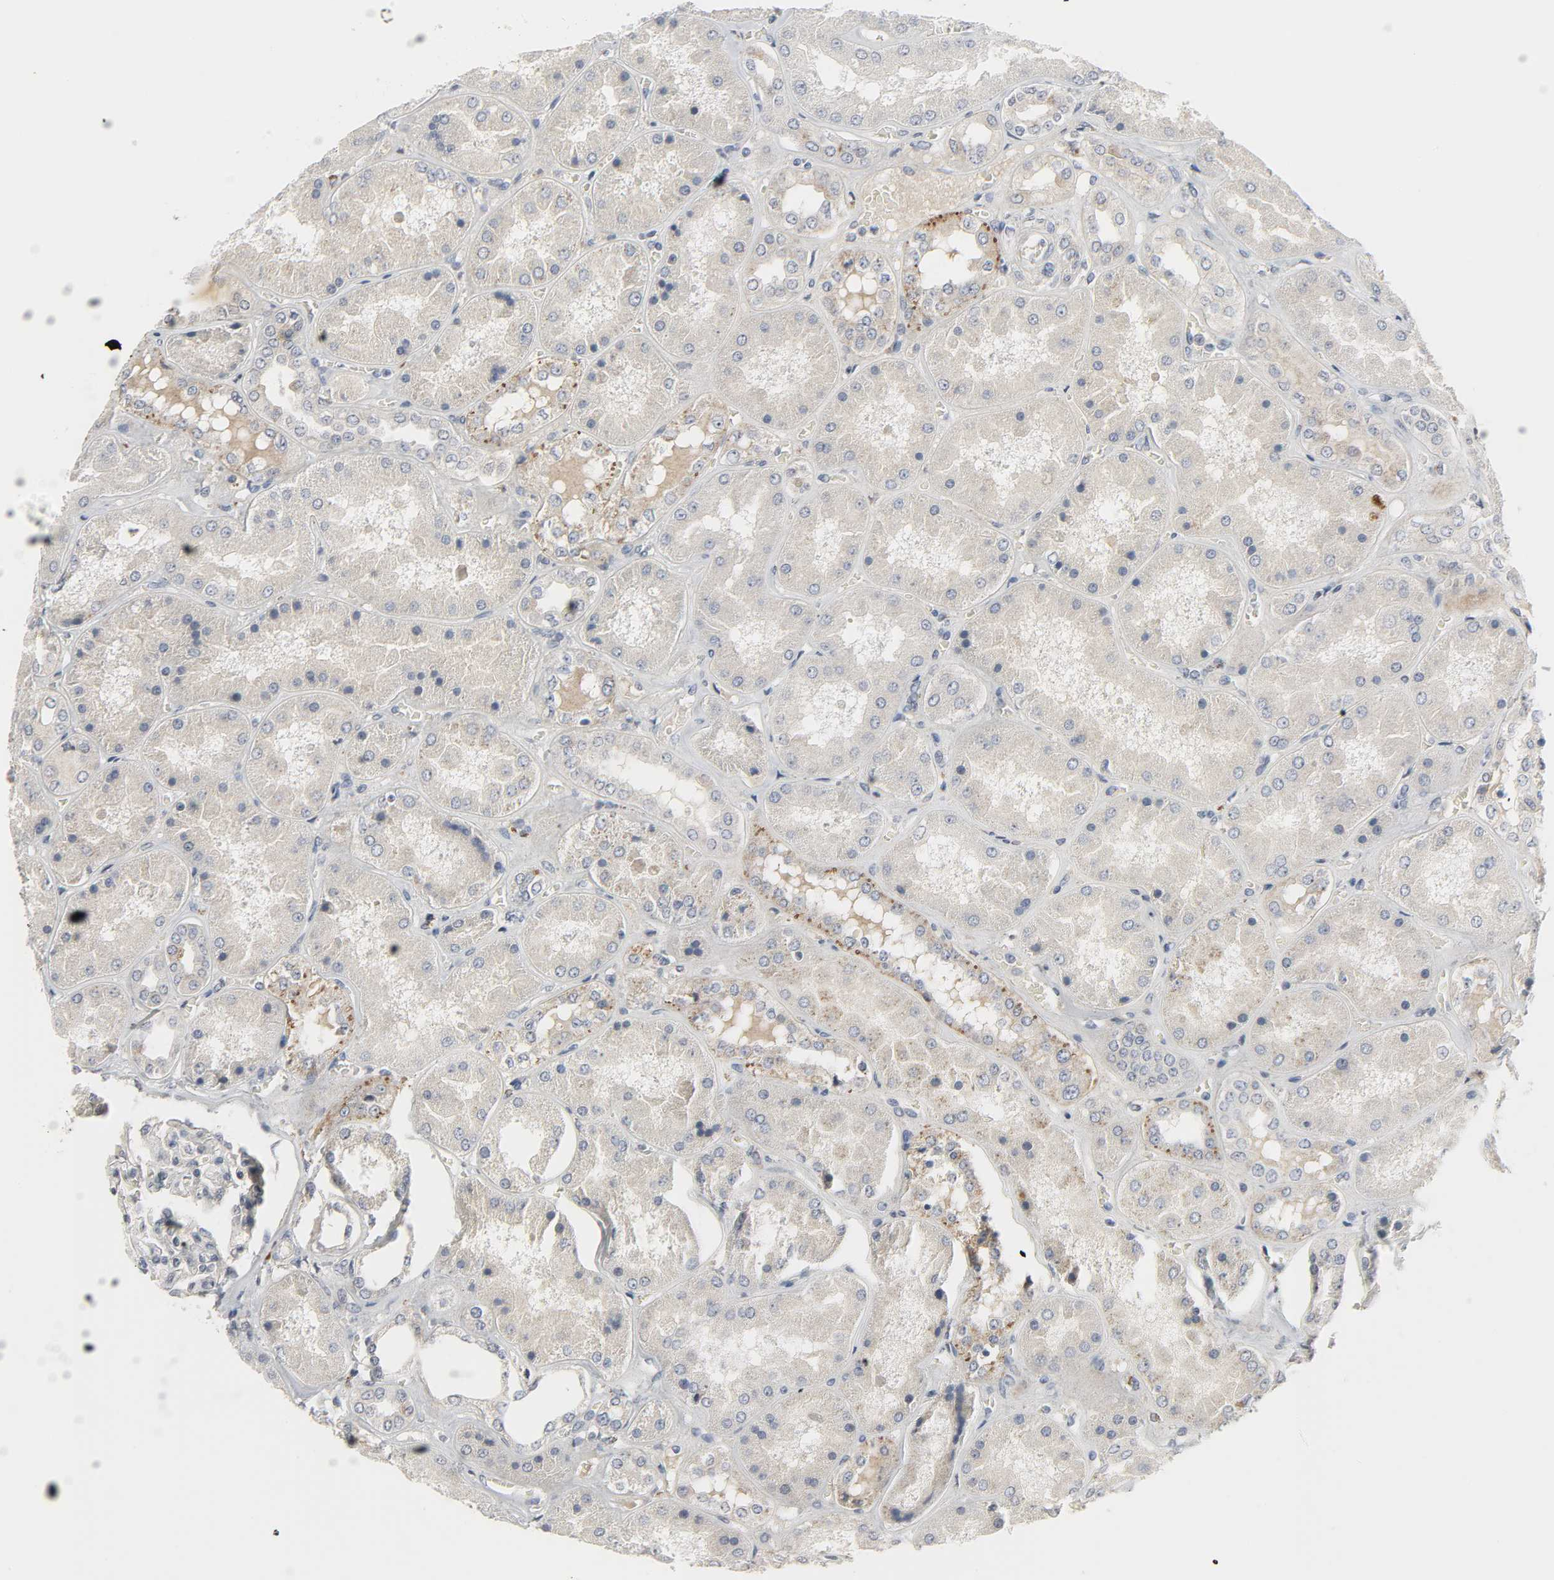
{"staining": {"intensity": "weak", "quantity": "25%-75%", "location": "cytoplasmic/membranous"}, "tissue": "kidney", "cell_type": "Cells in glomeruli", "image_type": "normal", "snomed": [{"axis": "morphology", "description": "Normal tissue, NOS"}, {"axis": "topography", "description": "Kidney"}], "caption": "Immunohistochemistry (IHC) image of benign kidney: human kidney stained using immunohistochemistry (IHC) reveals low levels of weak protein expression localized specifically in the cytoplasmic/membranous of cells in glomeruli, appearing as a cytoplasmic/membranous brown color.", "gene": "CLIP1", "patient": {"sex": "female", "age": 56}}